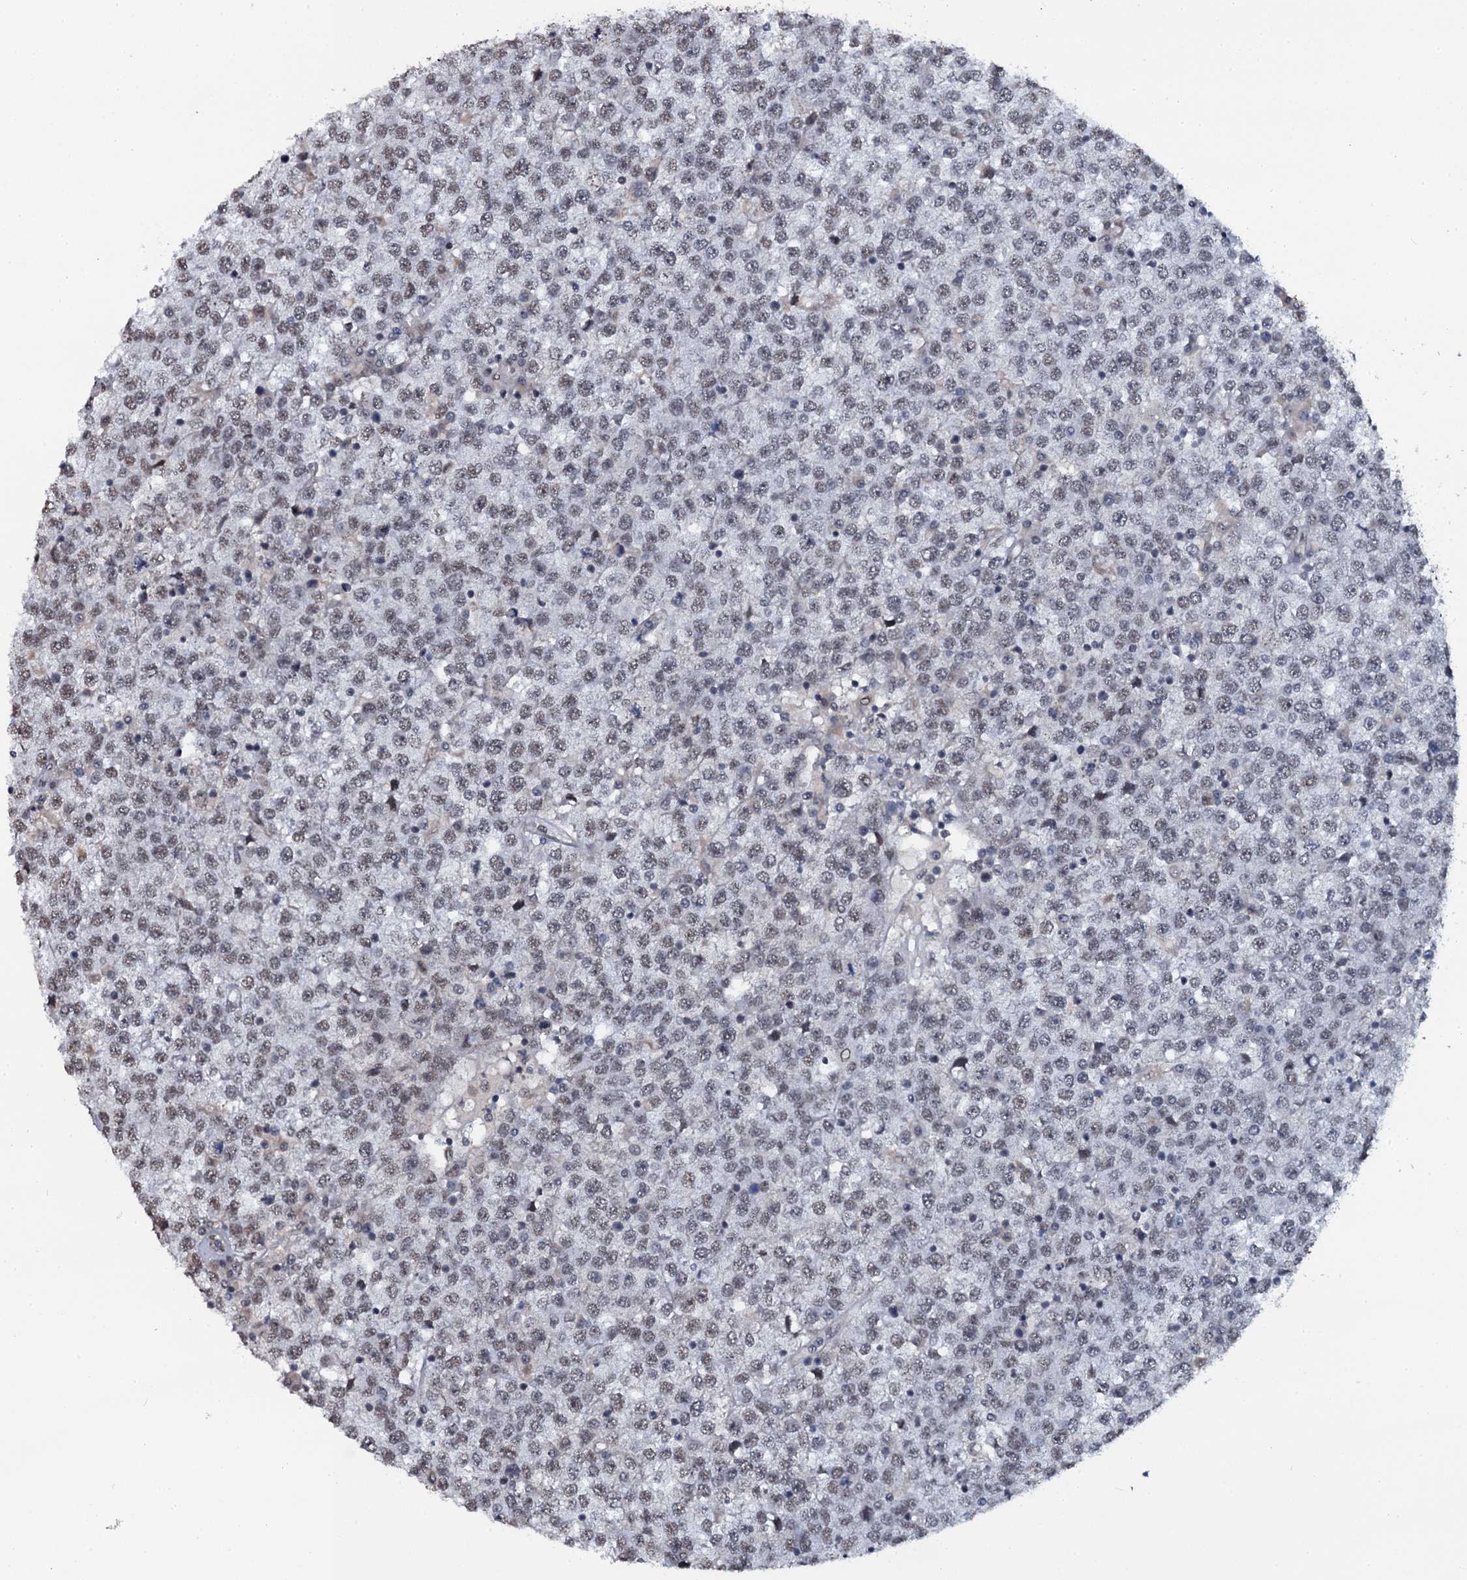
{"staining": {"intensity": "weak", "quantity": "<25%", "location": "nuclear"}, "tissue": "testis cancer", "cell_type": "Tumor cells", "image_type": "cancer", "snomed": [{"axis": "morphology", "description": "Seminoma, NOS"}, {"axis": "topography", "description": "Testis"}], "caption": "Immunohistochemistry micrograph of neoplastic tissue: human seminoma (testis) stained with DAB exhibits no significant protein expression in tumor cells.", "gene": "SH2D4B", "patient": {"sex": "male", "age": 65}}